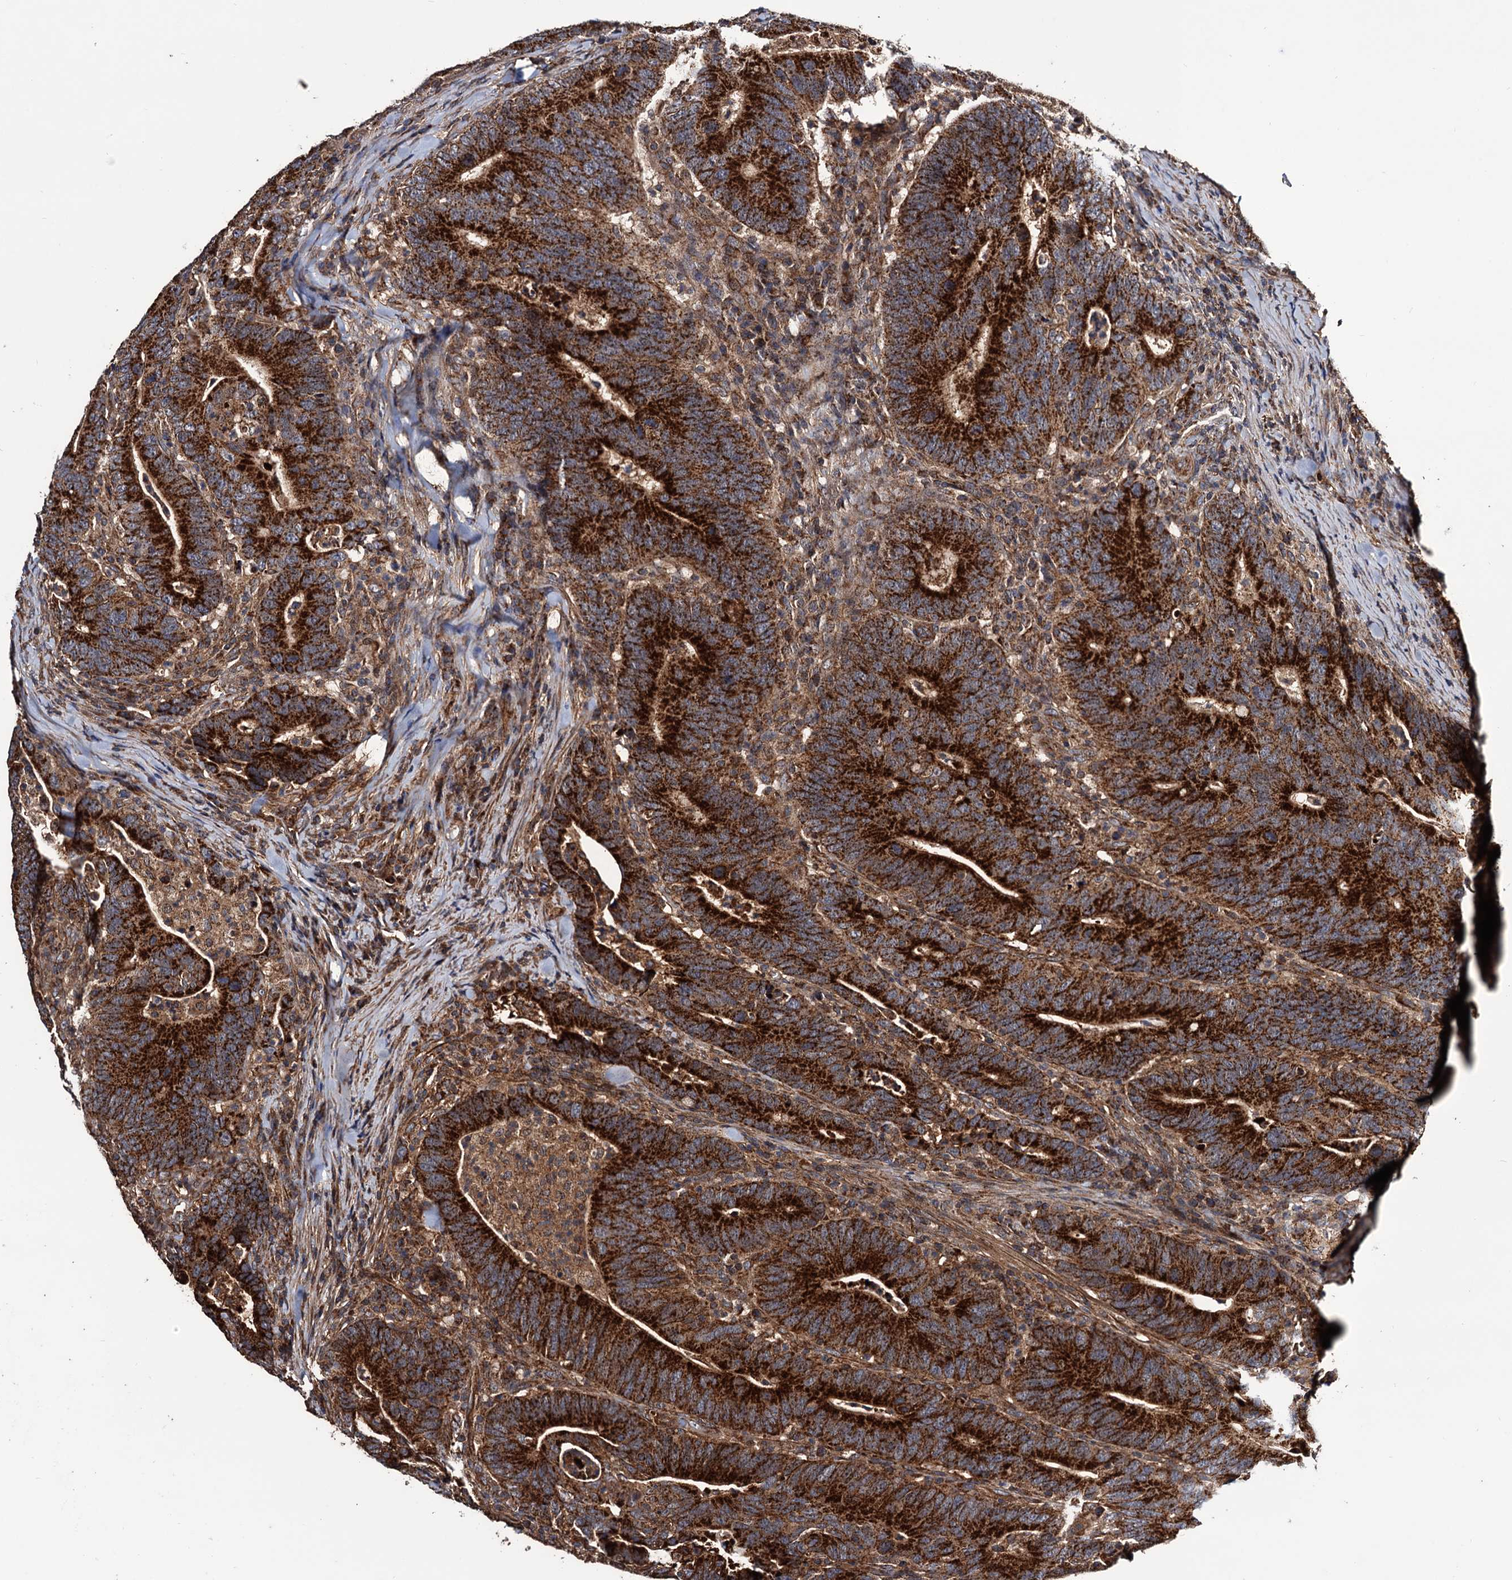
{"staining": {"intensity": "strong", "quantity": ">75%", "location": "cytoplasmic/membranous"}, "tissue": "colorectal cancer", "cell_type": "Tumor cells", "image_type": "cancer", "snomed": [{"axis": "morphology", "description": "Adenocarcinoma, NOS"}, {"axis": "topography", "description": "Colon"}], "caption": "DAB immunohistochemical staining of colorectal cancer (adenocarcinoma) exhibits strong cytoplasmic/membranous protein positivity in approximately >75% of tumor cells.", "gene": "MRPL42", "patient": {"sex": "female", "age": 66}}